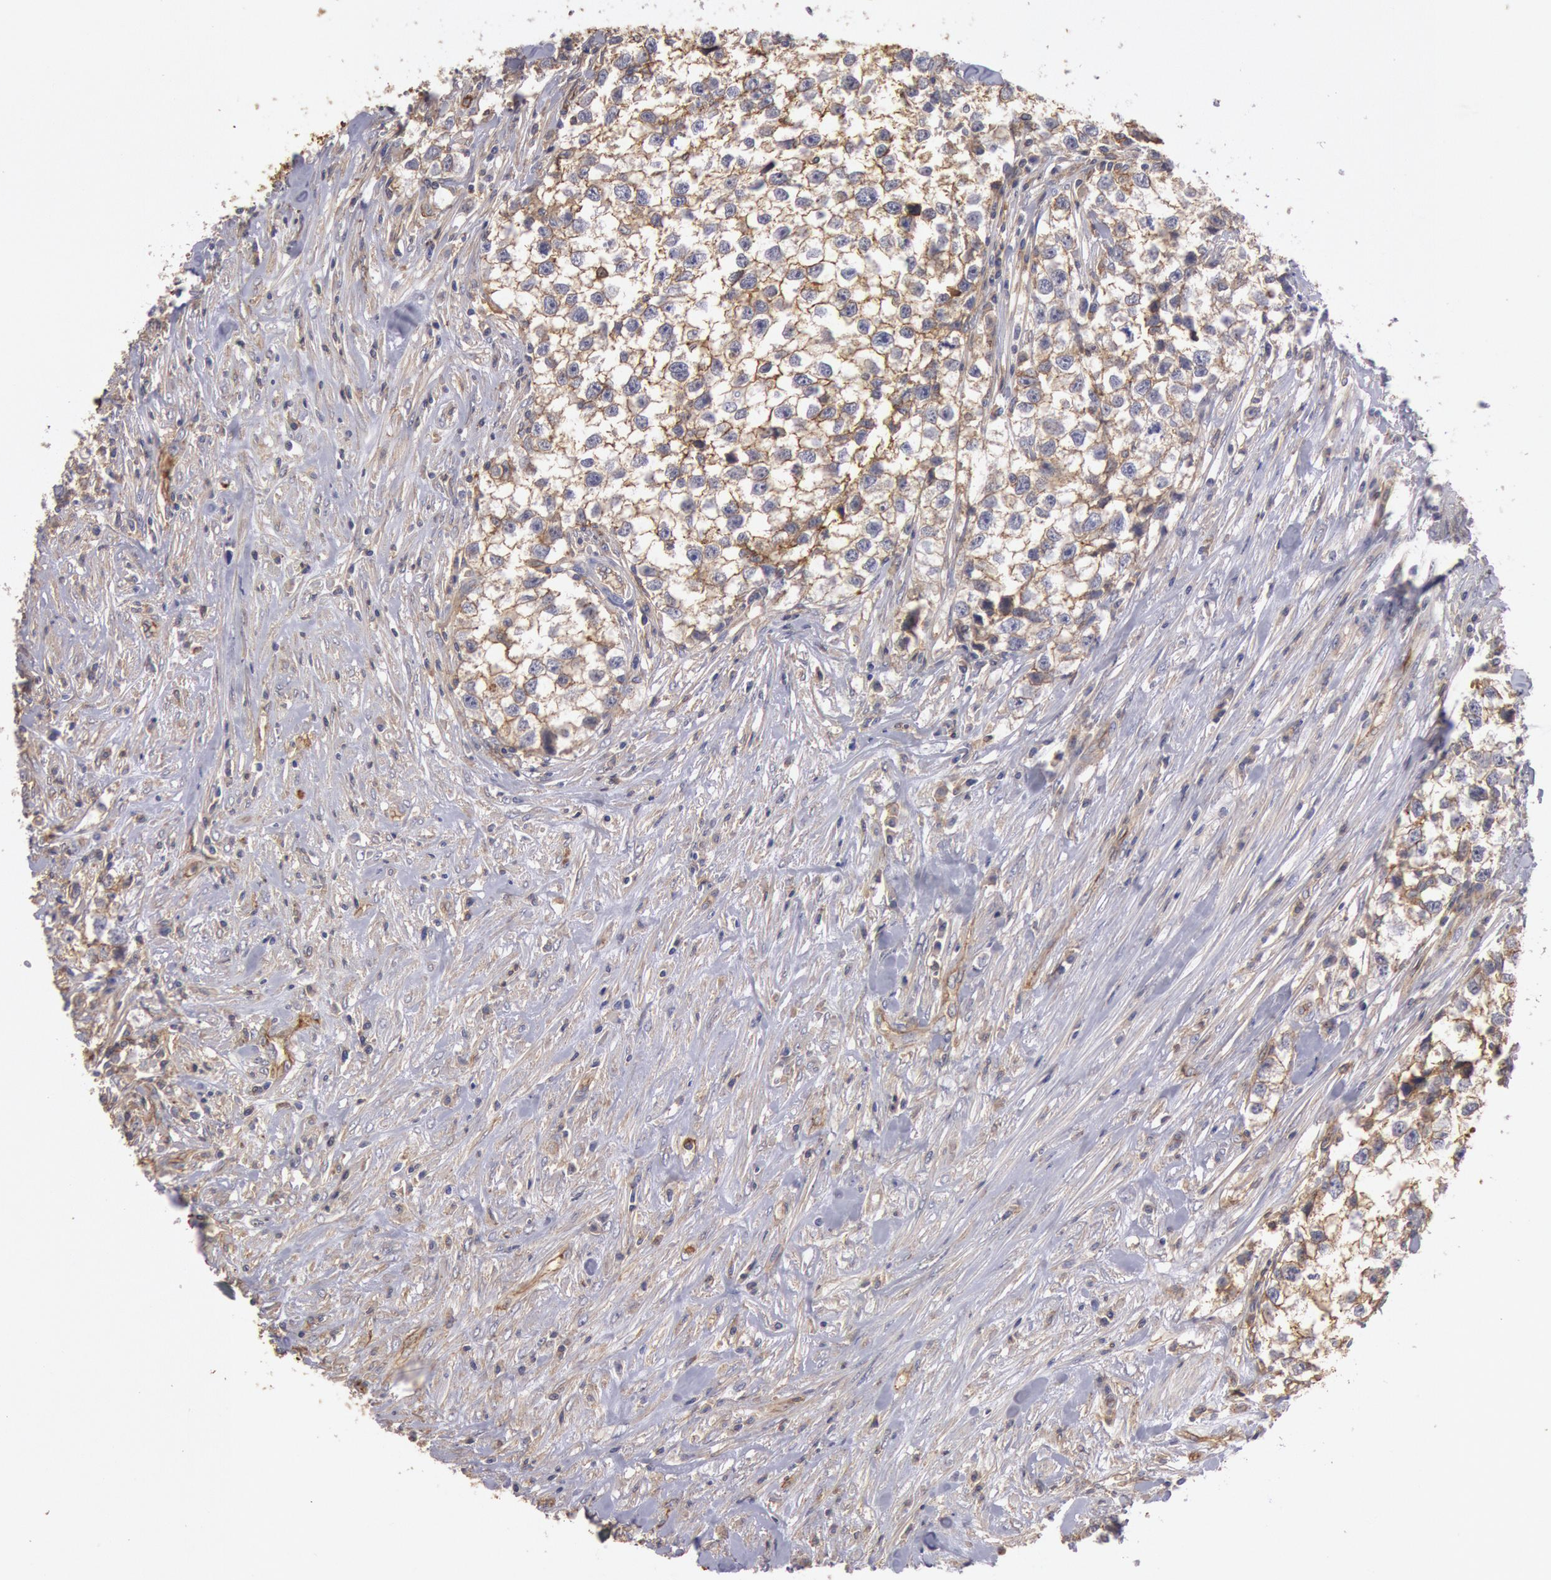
{"staining": {"intensity": "moderate", "quantity": ">75%", "location": "cytoplasmic/membranous"}, "tissue": "testis cancer", "cell_type": "Tumor cells", "image_type": "cancer", "snomed": [{"axis": "morphology", "description": "Seminoma, NOS"}, {"axis": "morphology", "description": "Carcinoma, Embryonal, NOS"}, {"axis": "topography", "description": "Testis"}], "caption": "Protein expression analysis of testis embryonal carcinoma shows moderate cytoplasmic/membranous positivity in approximately >75% of tumor cells.", "gene": "SNAP23", "patient": {"sex": "male", "age": 30}}